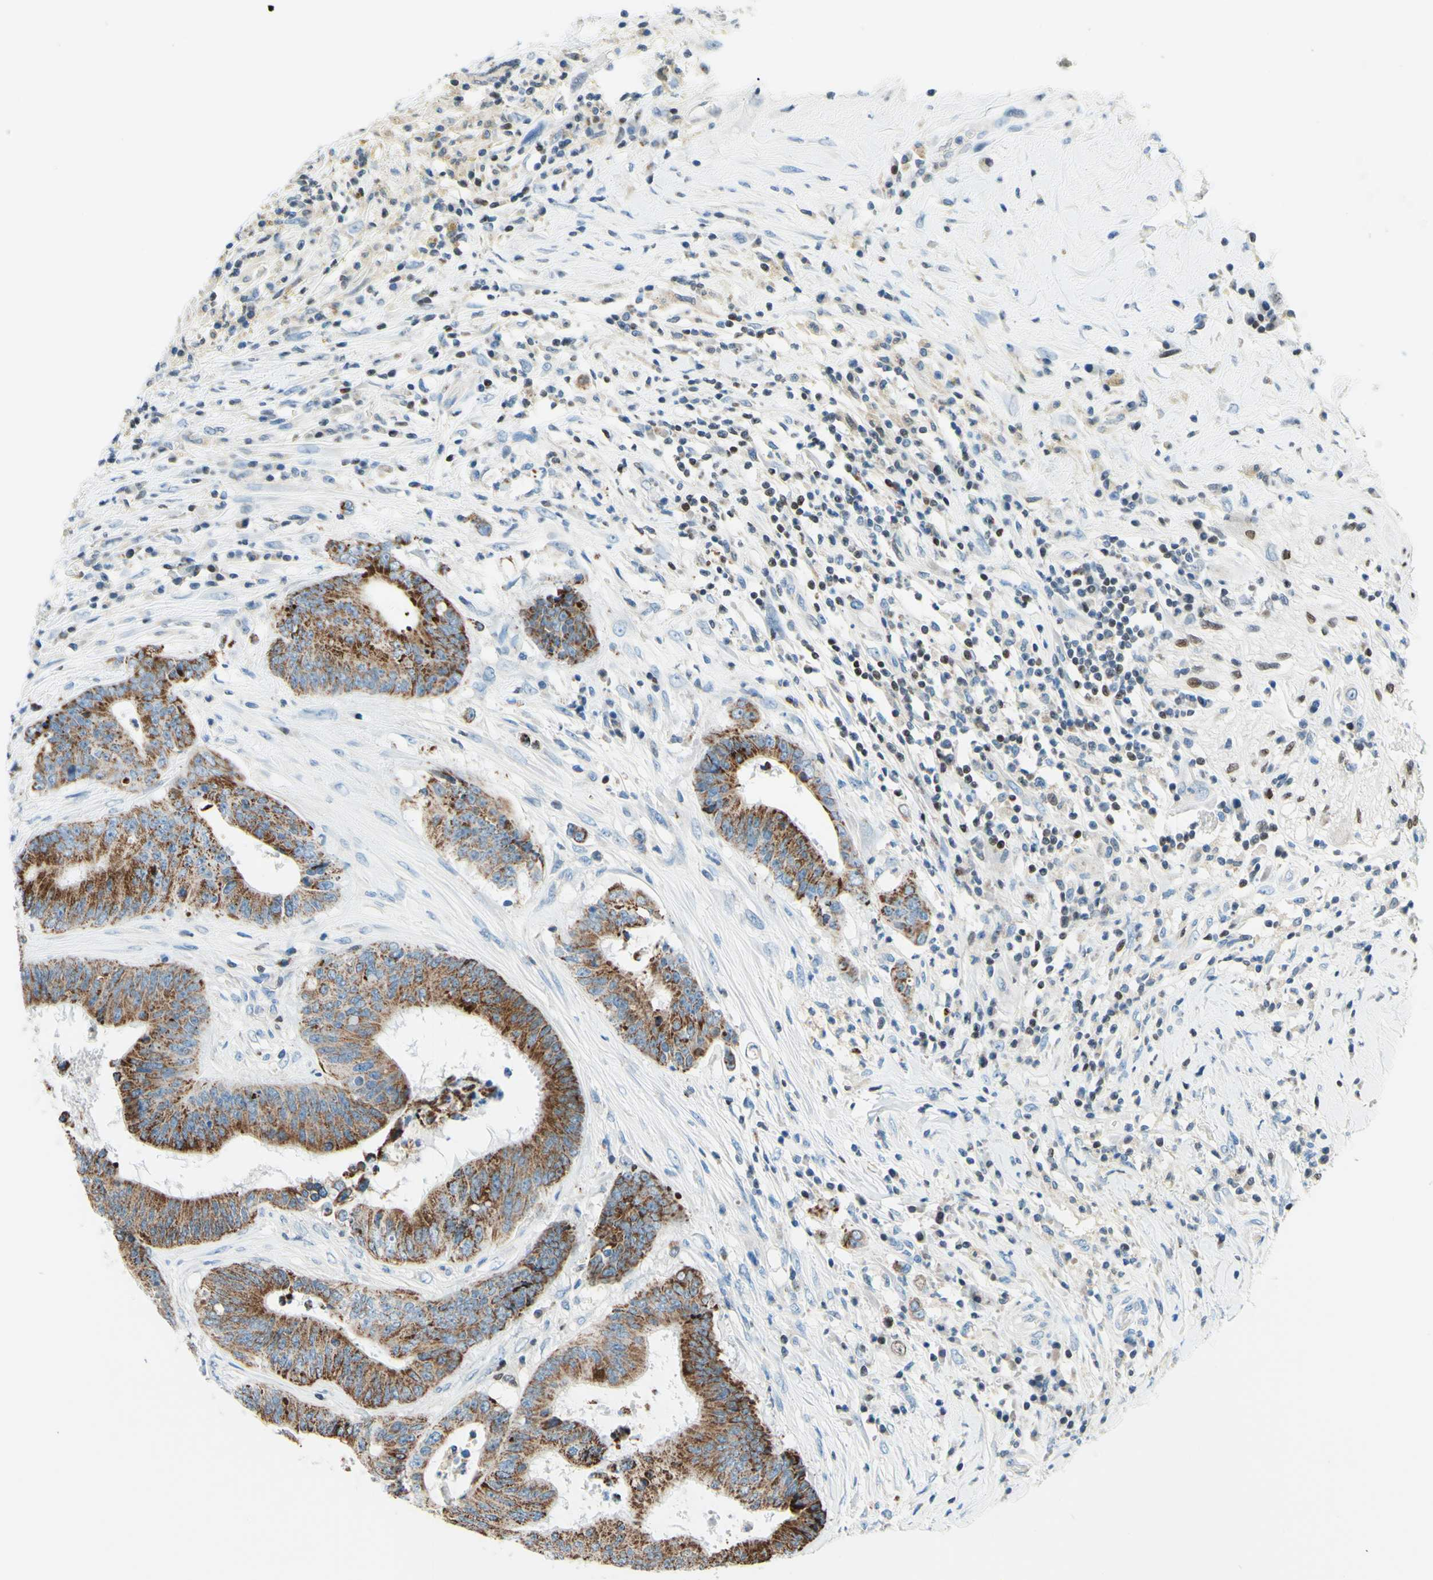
{"staining": {"intensity": "moderate", "quantity": ">75%", "location": "cytoplasmic/membranous"}, "tissue": "colorectal cancer", "cell_type": "Tumor cells", "image_type": "cancer", "snomed": [{"axis": "morphology", "description": "Adenocarcinoma, NOS"}, {"axis": "topography", "description": "Rectum"}], "caption": "A histopathology image of human colorectal cancer stained for a protein demonstrates moderate cytoplasmic/membranous brown staining in tumor cells. The staining was performed using DAB, with brown indicating positive protein expression. Nuclei are stained blue with hematoxylin.", "gene": "CBX7", "patient": {"sex": "male", "age": 72}}